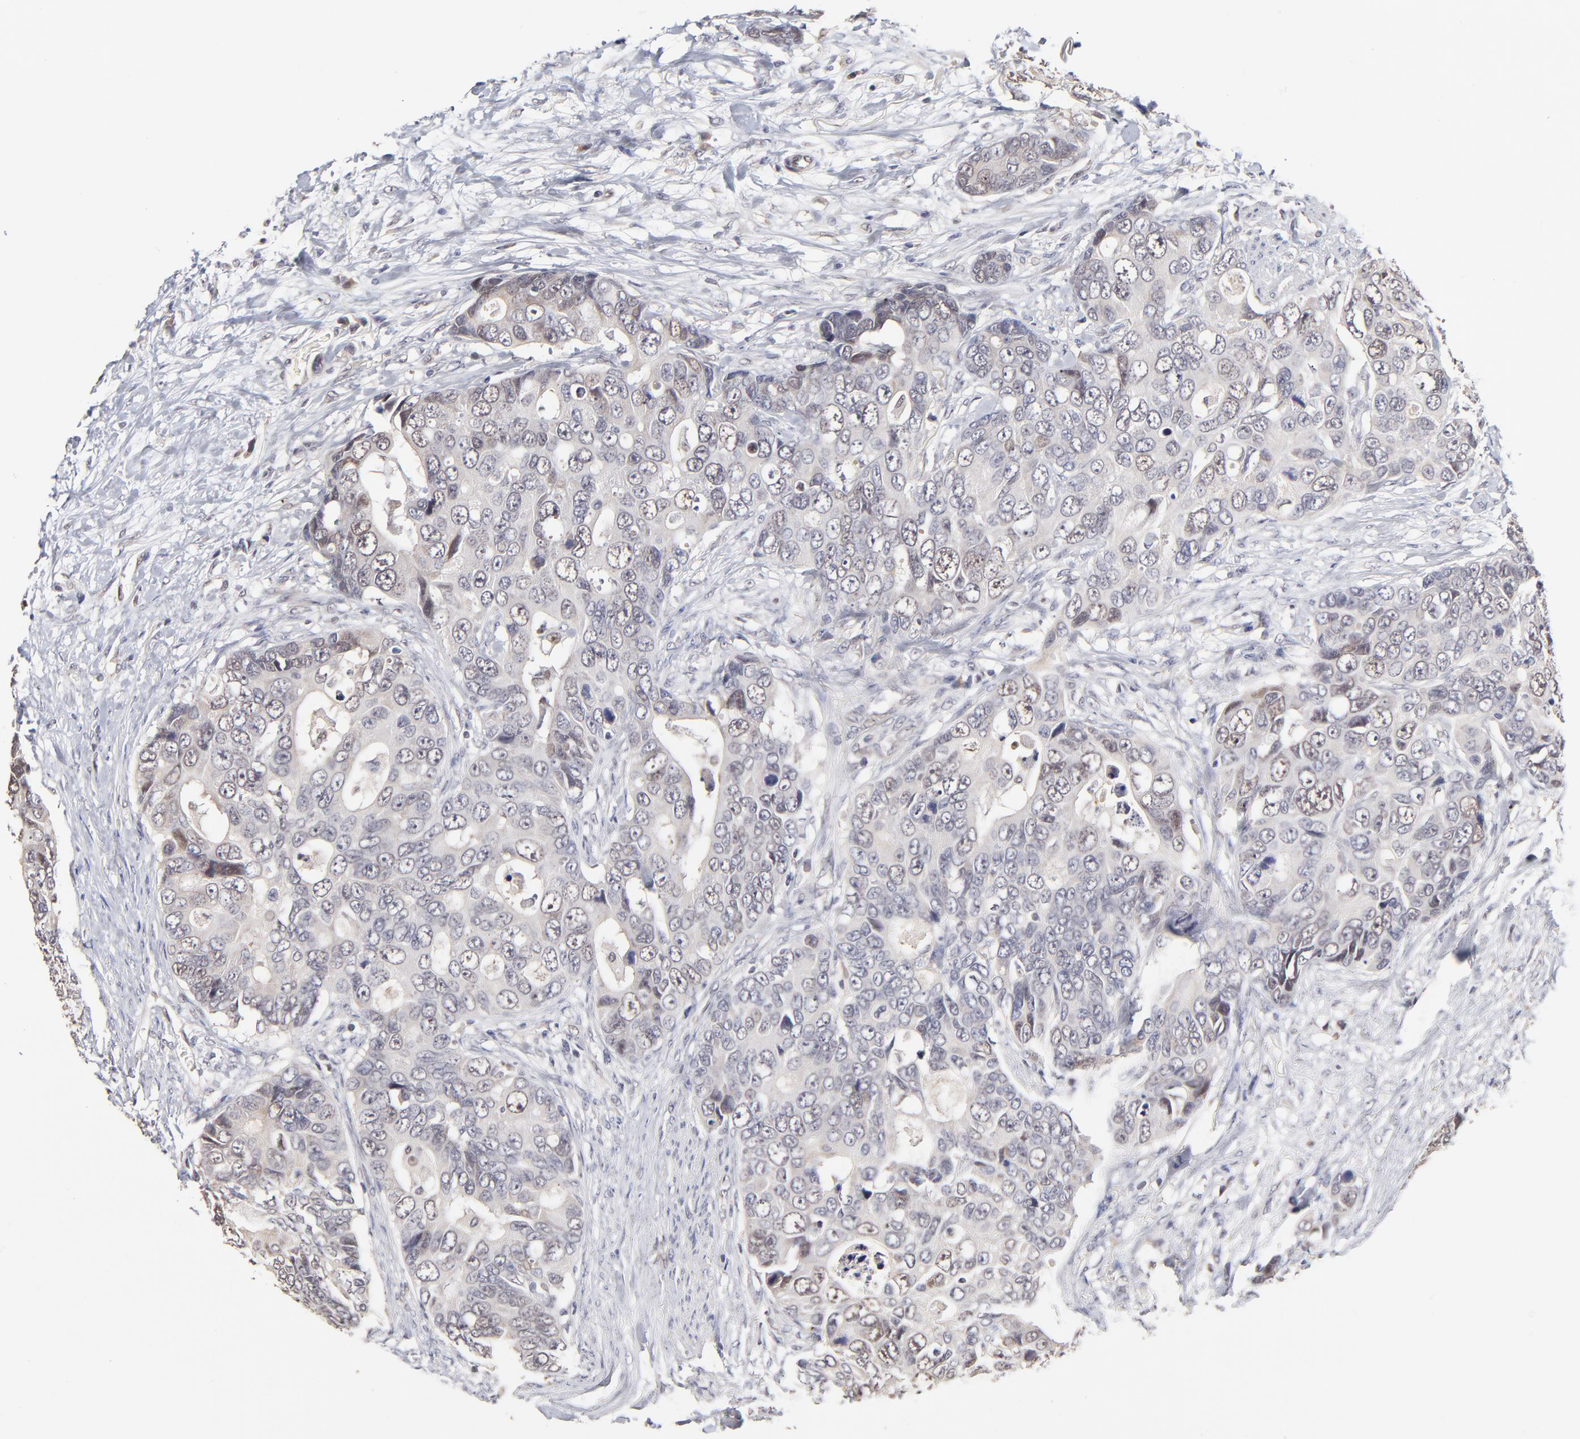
{"staining": {"intensity": "weak", "quantity": "<25%", "location": "cytoplasmic/membranous"}, "tissue": "colorectal cancer", "cell_type": "Tumor cells", "image_type": "cancer", "snomed": [{"axis": "morphology", "description": "Adenocarcinoma, NOS"}, {"axis": "topography", "description": "Rectum"}], "caption": "Tumor cells show no significant expression in colorectal cancer (adenocarcinoma). The staining was performed using DAB to visualize the protein expression in brown, while the nuclei were stained in blue with hematoxylin (Magnification: 20x).", "gene": "ZNF10", "patient": {"sex": "female", "age": 67}}